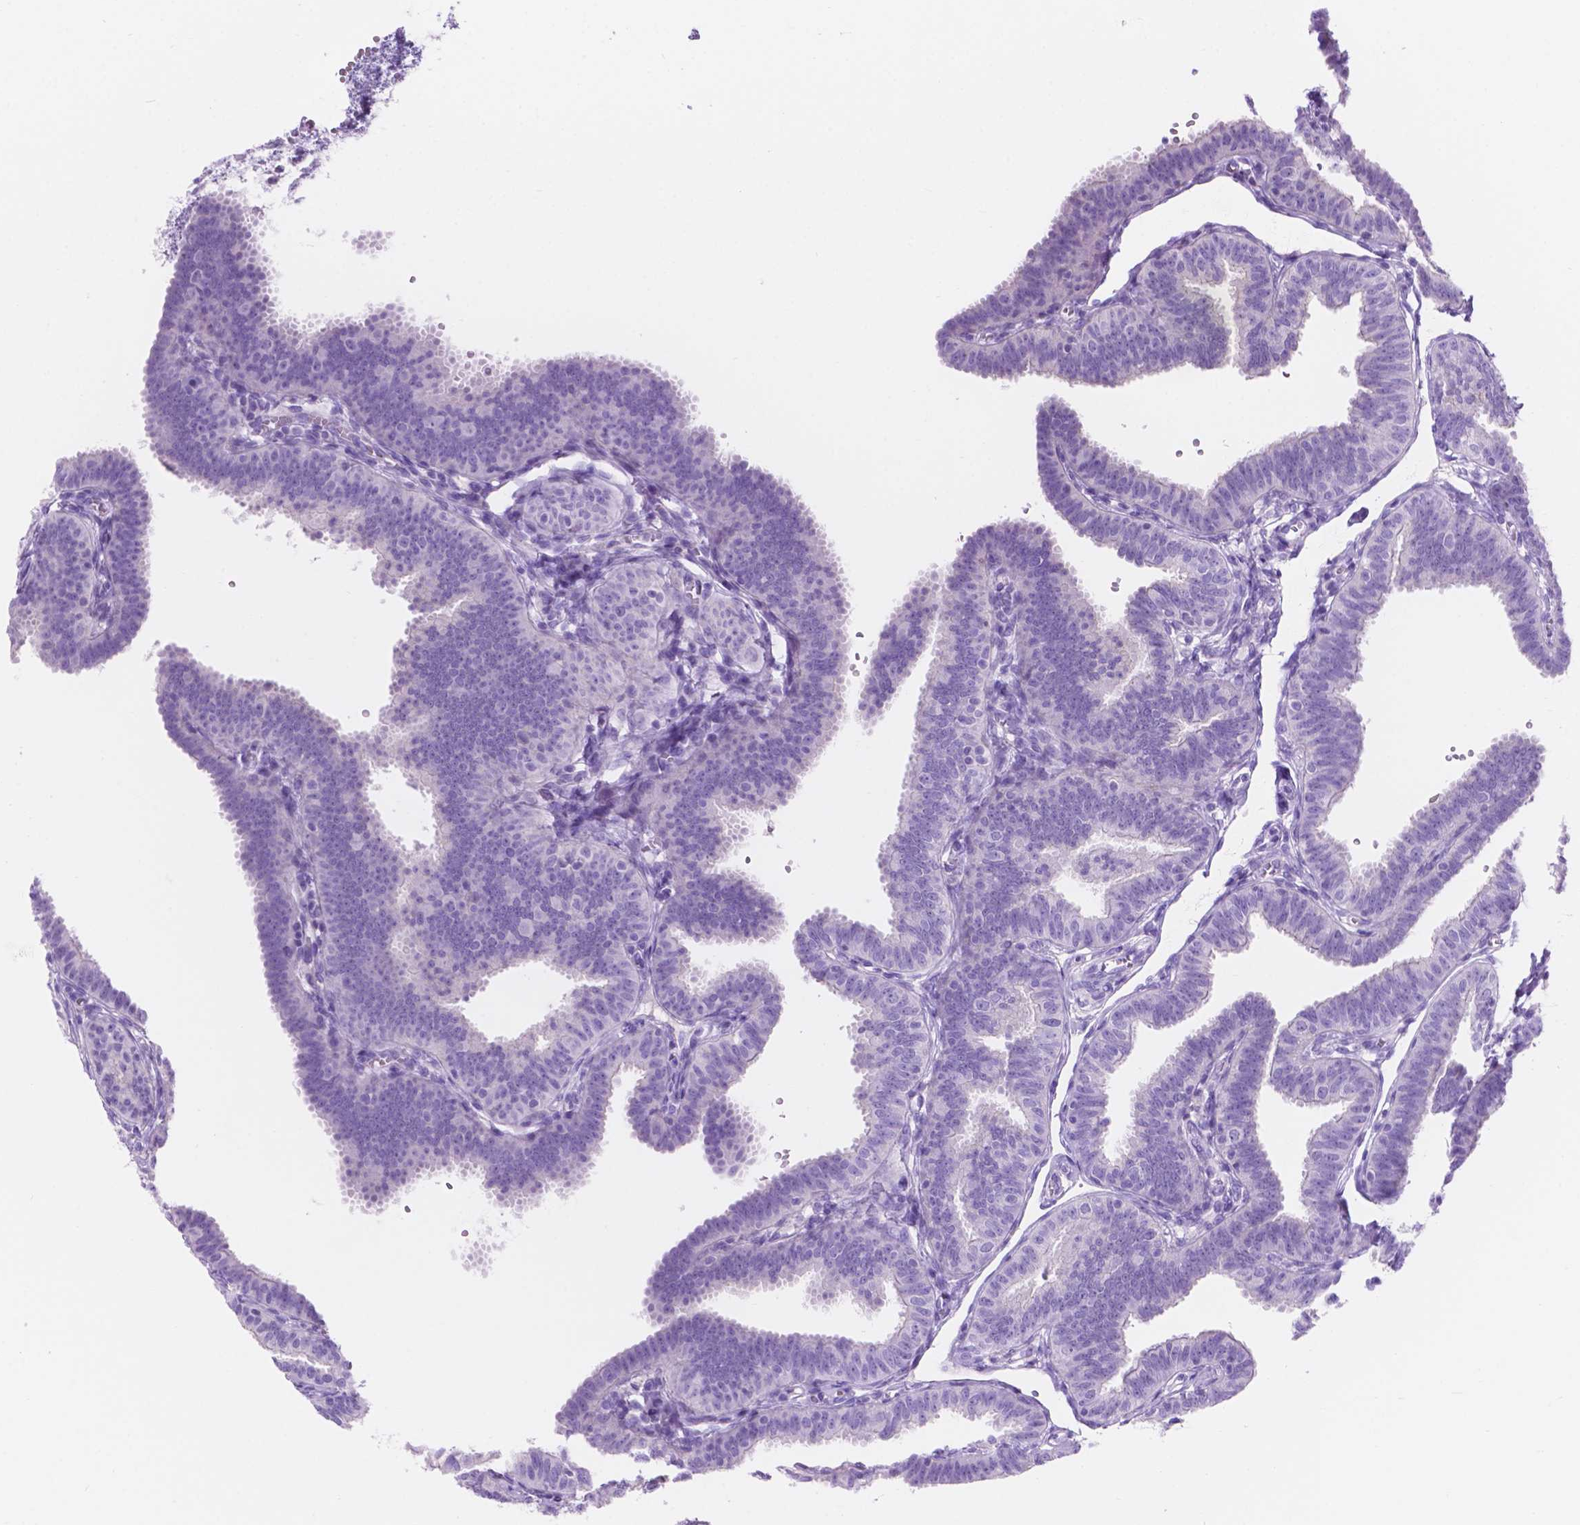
{"staining": {"intensity": "negative", "quantity": "none", "location": "none"}, "tissue": "fallopian tube", "cell_type": "Glandular cells", "image_type": "normal", "snomed": [{"axis": "morphology", "description": "Normal tissue, NOS"}, {"axis": "topography", "description": "Fallopian tube"}], "caption": "There is no significant expression in glandular cells of fallopian tube. The staining was performed using DAB (3,3'-diaminobenzidine) to visualize the protein expression in brown, while the nuclei were stained in blue with hematoxylin (Magnification: 20x).", "gene": "IGFN1", "patient": {"sex": "female", "age": 25}}